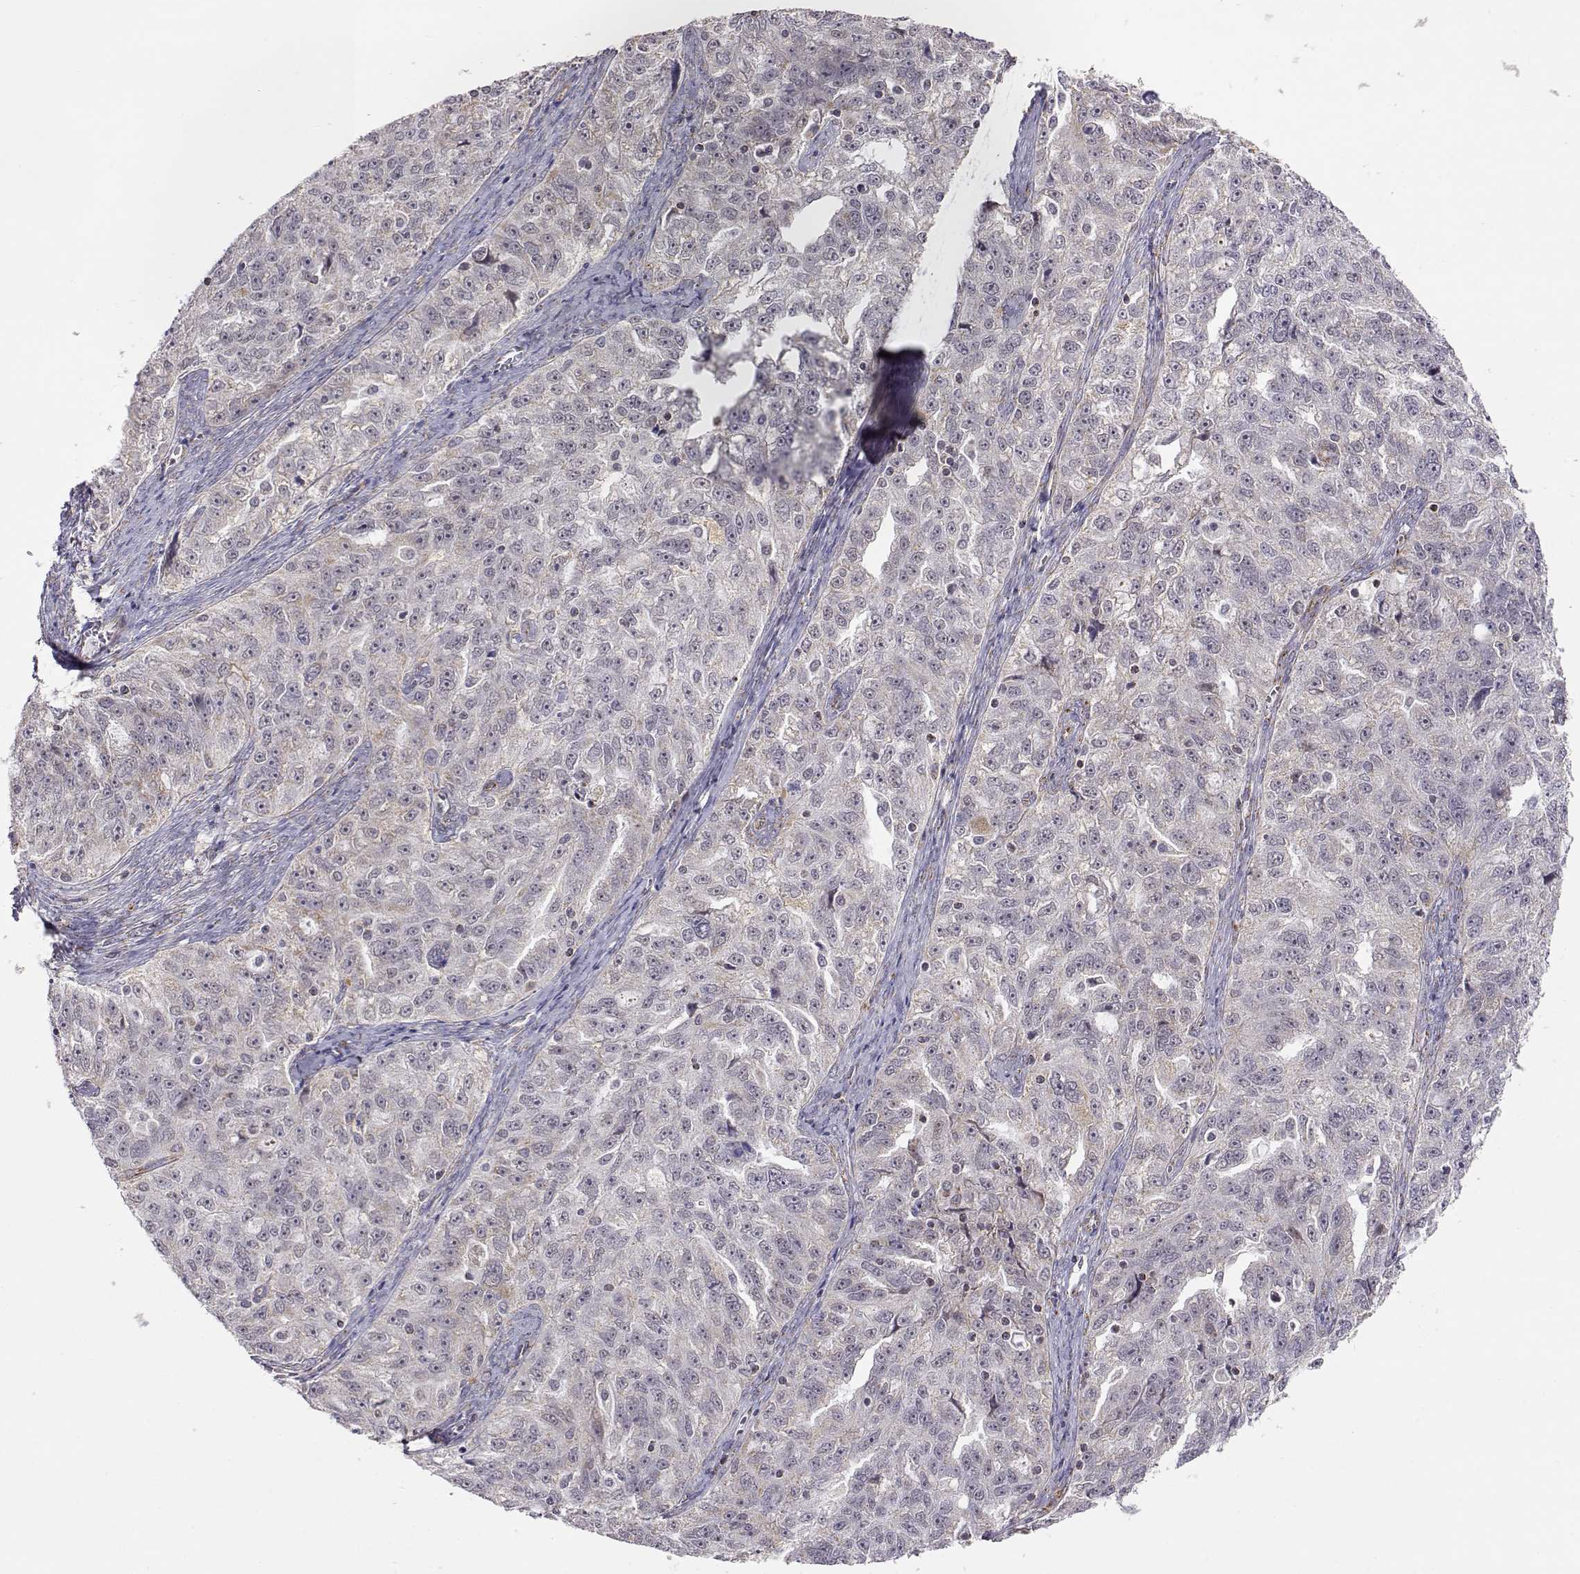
{"staining": {"intensity": "negative", "quantity": "none", "location": "none"}, "tissue": "ovarian cancer", "cell_type": "Tumor cells", "image_type": "cancer", "snomed": [{"axis": "morphology", "description": "Cystadenocarcinoma, serous, NOS"}, {"axis": "topography", "description": "Ovary"}], "caption": "This is a micrograph of immunohistochemistry (IHC) staining of ovarian cancer, which shows no positivity in tumor cells.", "gene": "EXOG", "patient": {"sex": "female", "age": 51}}